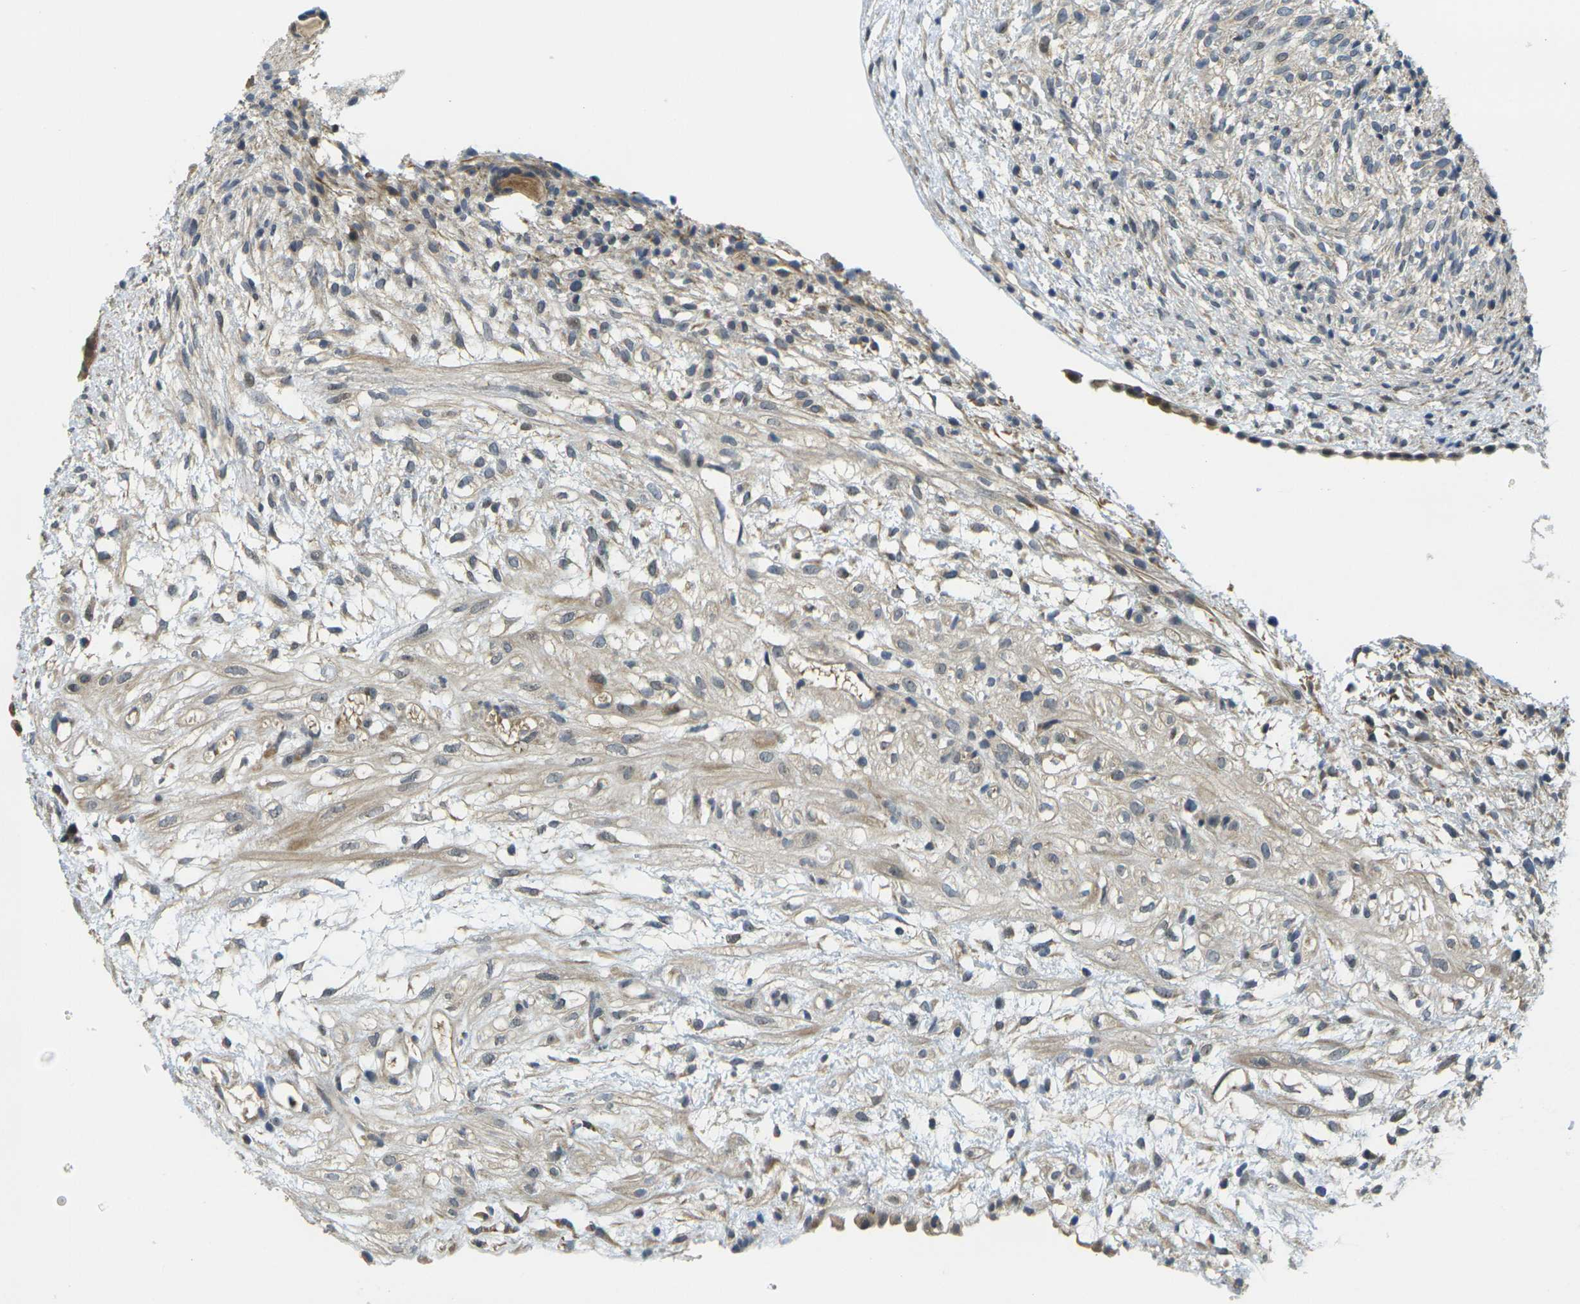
{"staining": {"intensity": "moderate", "quantity": ">75%", "location": "cytoplasmic/membranous"}, "tissue": "ovary", "cell_type": "Follicle cells", "image_type": "normal", "snomed": [{"axis": "morphology", "description": "Normal tissue, NOS"}, {"axis": "morphology", "description": "Cyst, NOS"}, {"axis": "topography", "description": "Ovary"}], "caption": "Immunohistochemistry (IHC) micrograph of benign human ovary stained for a protein (brown), which displays medium levels of moderate cytoplasmic/membranous positivity in approximately >75% of follicle cells.", "gene": "MINAR2", "patient": {"sex": "female", "age": 18}}